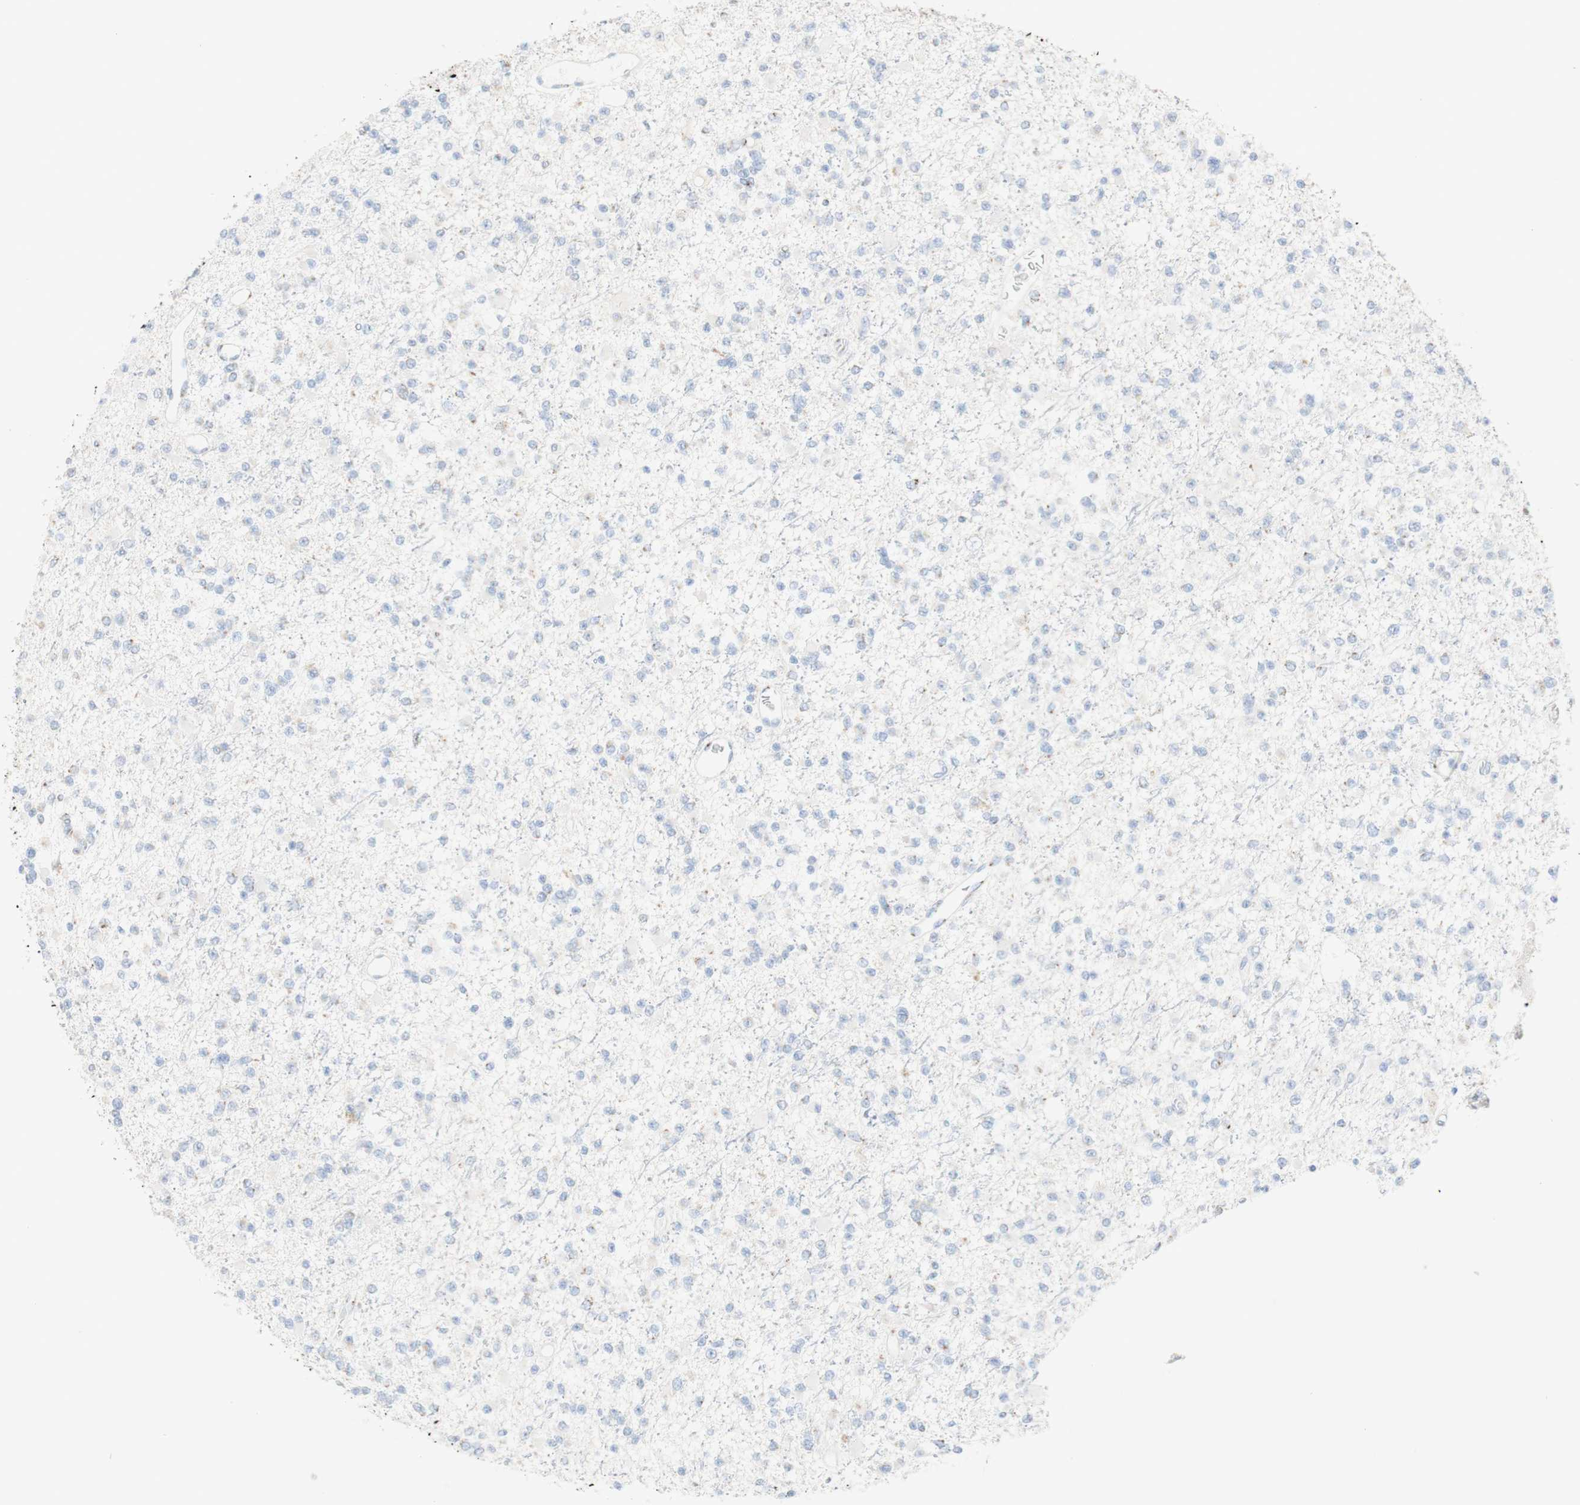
{"staining": {"intensity": "negative", "quantity": "none", "location": "none"}, "tissue": "glioma", "cell_type": "Tumor cells", "image_type": "cancer", "snomed": [{"axis": "morphology", "description": "Glioma, malignant, Low grade"}, {"axis": "topography", "description": "Brain"}], "caption": "A high-resolution histopathology image shows IHC staining of glioma, which demonstrates no significant positivity in tumor cells. (IHC, brightfield microscopy, high magnification).", "gene": "MANEA", "patient": {"sex": "female", "age": 22}}